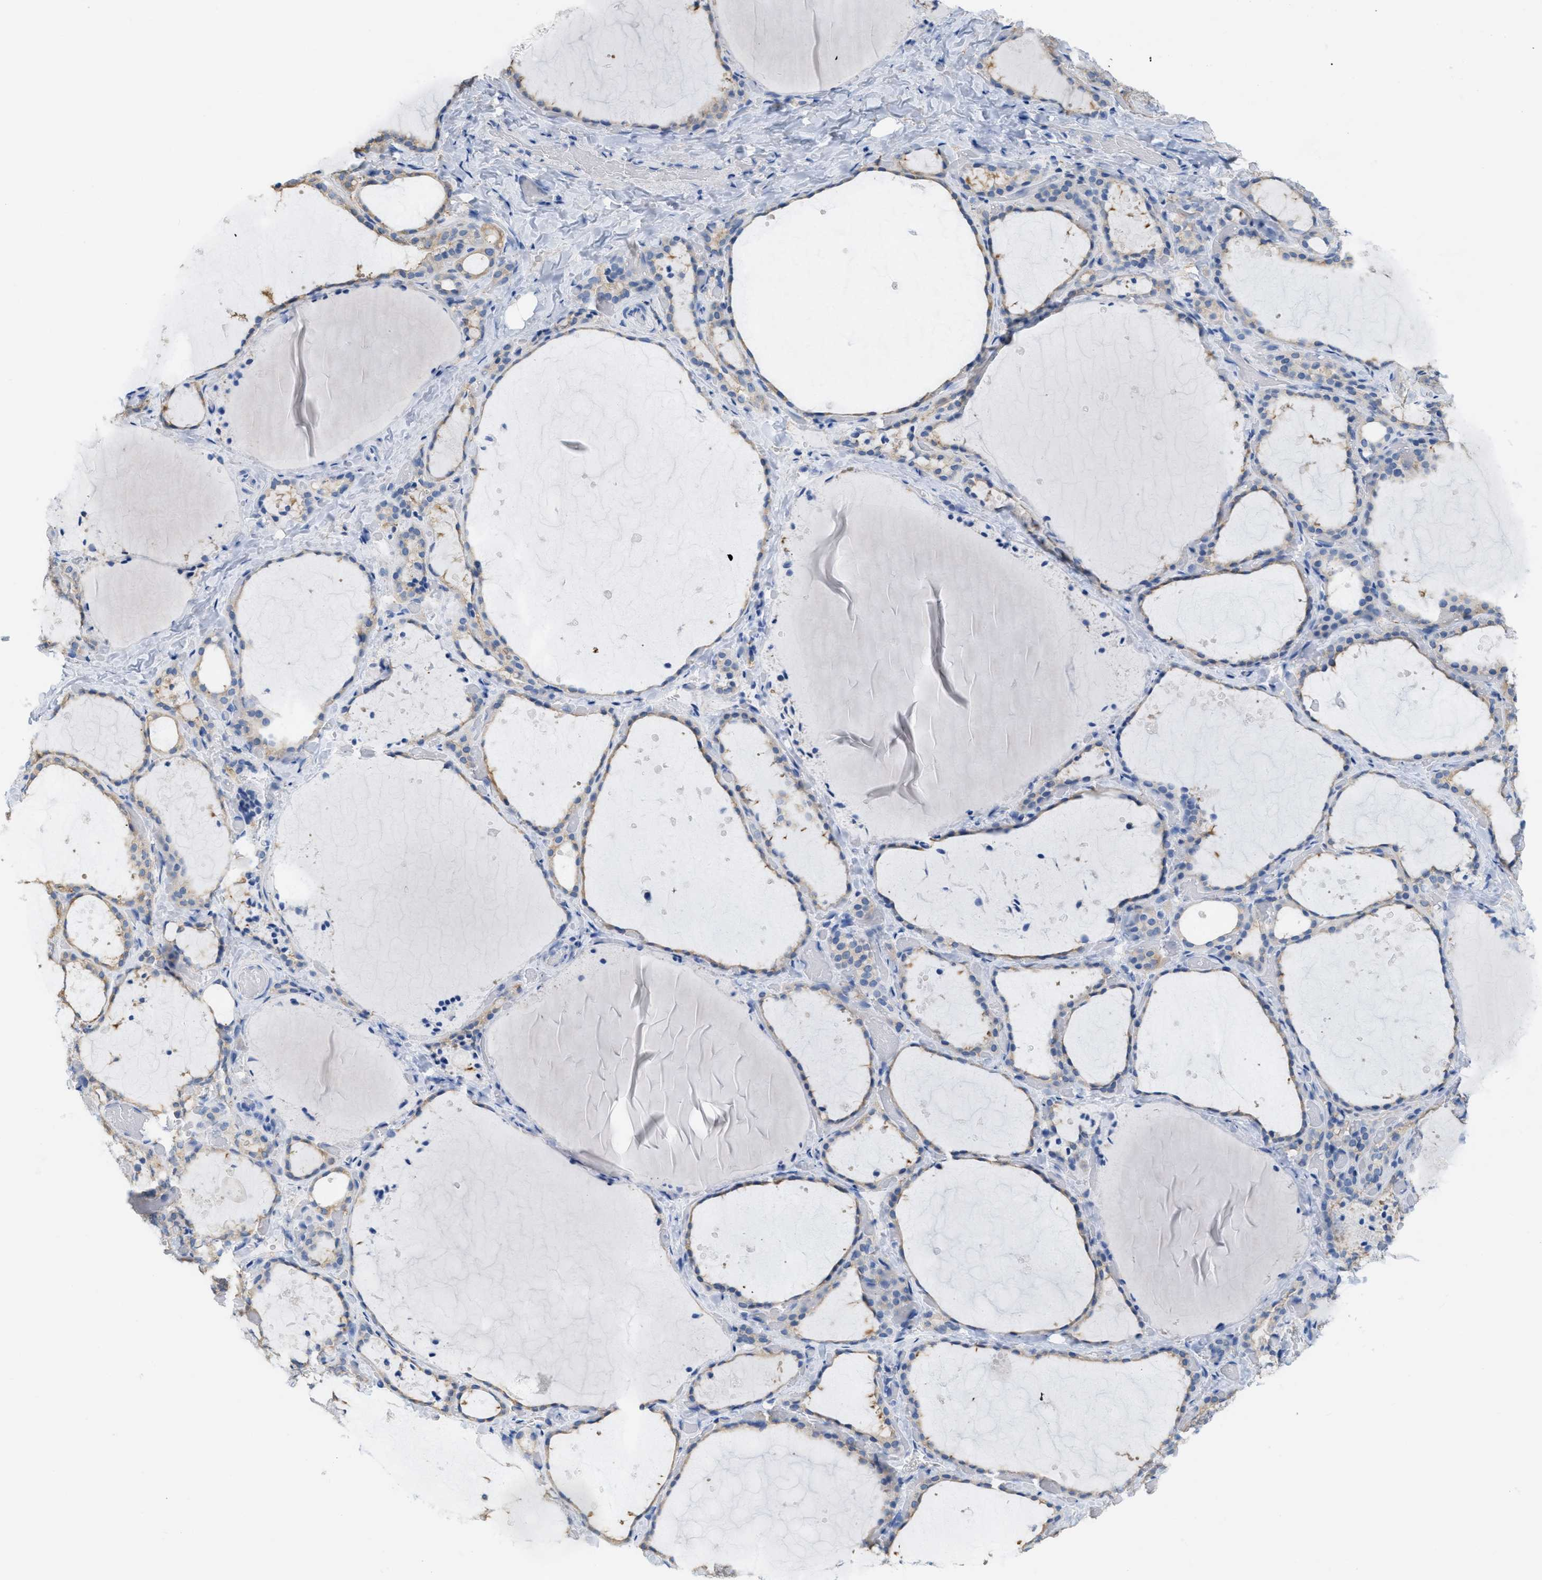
{"staining": {"intensity": "negative", "quantity": "none", "location": "none"}, "tissue": "thyroid gland", "cell_type": "Glandular cells", "image_type": "normal", "snomed": [{"axis": "morphology", "description": "Normal tissue, NOS"}, {"axis": "topography", "description": "Thyroid gland"}], "caption": "Histopathology image shows no significant protein expression in glandular cells of benign thyroid gland.", "gene": "ASGR1", "patient": {"sex": "female", "age": 44}}